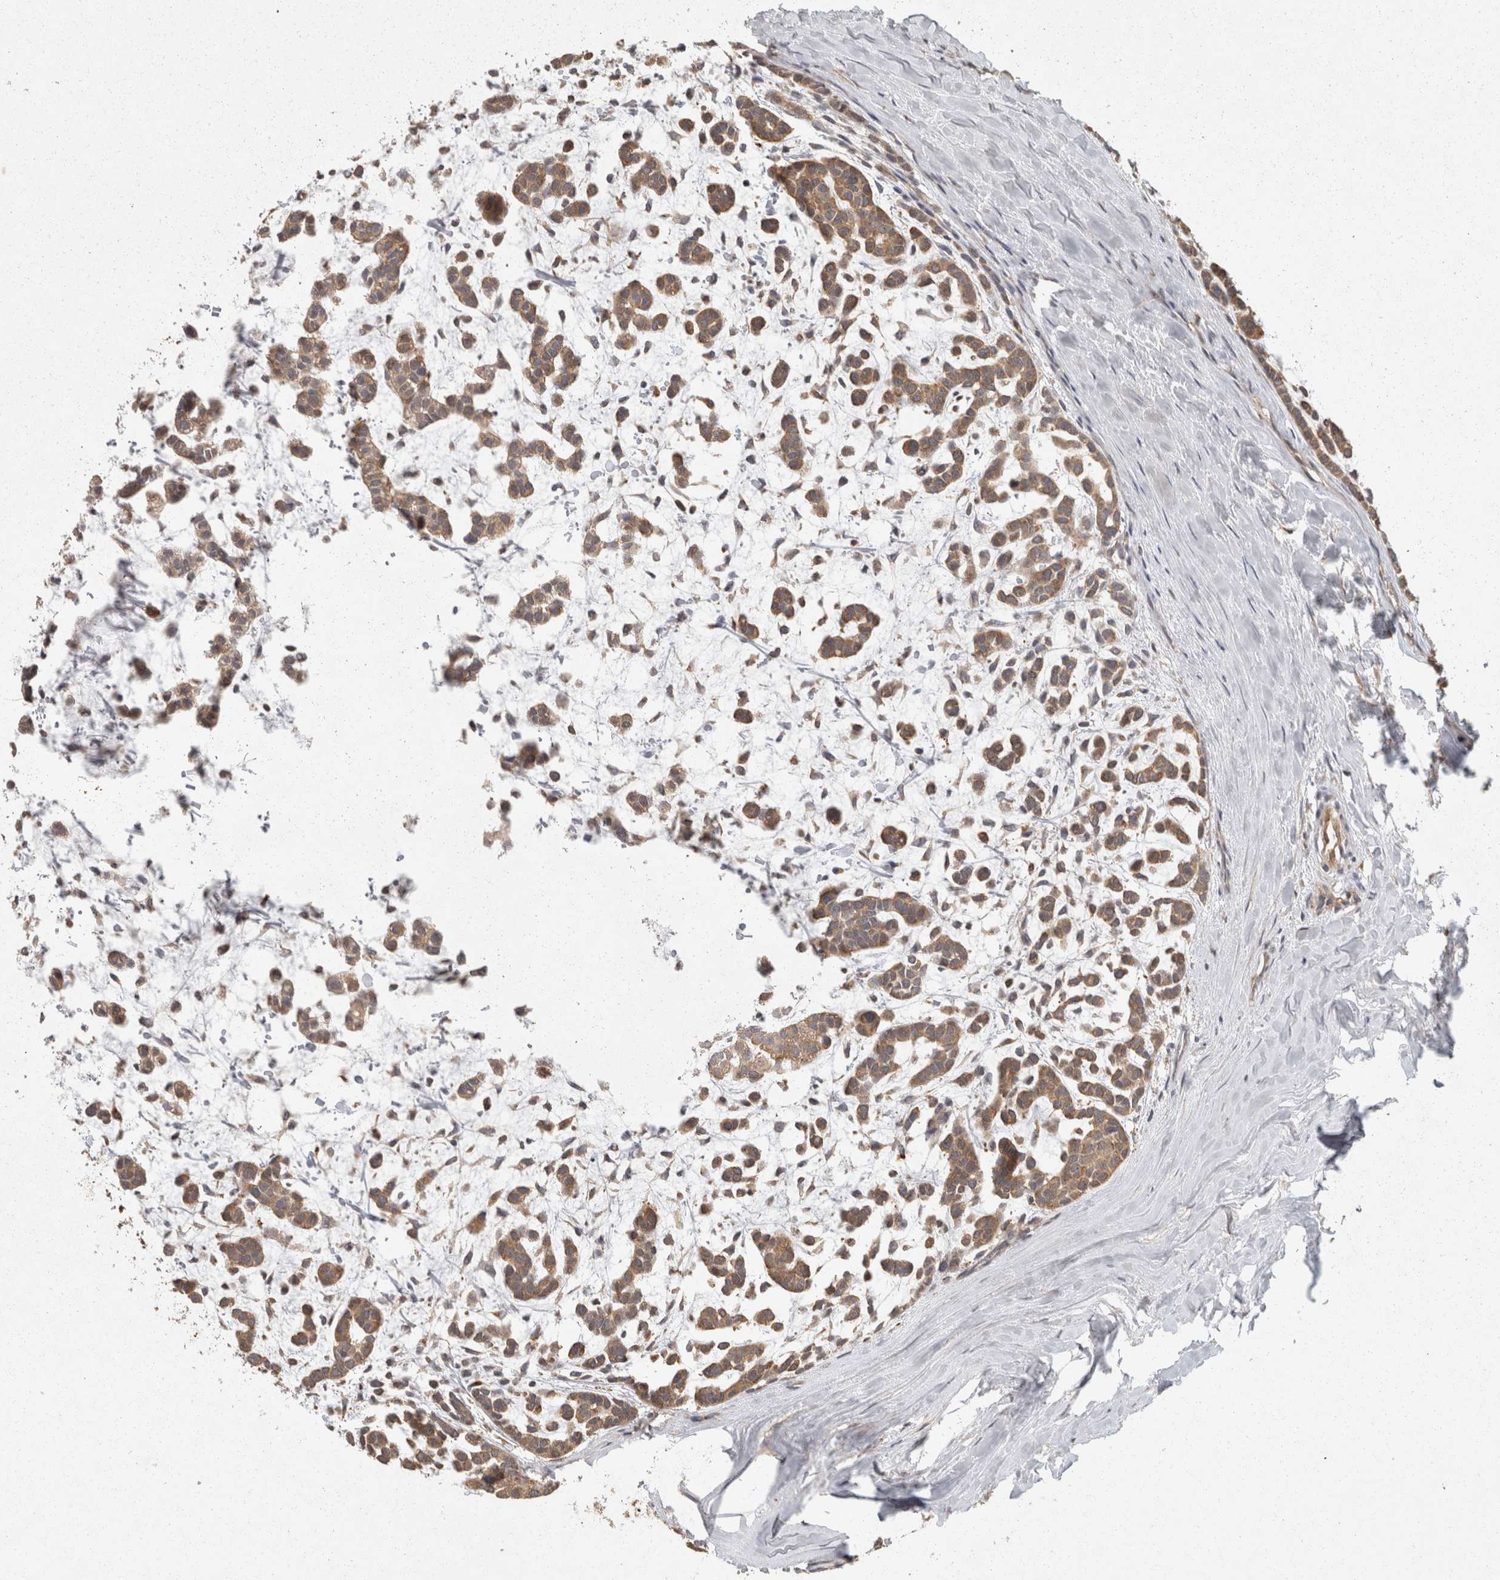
{"staining": {"intensity": "weak", "quantity": ">75%", "location": "cytoplasmic/membranous"}, "tissue": "head and neck cancer", "cell_type": "Tumor cells", "image_type": "cancer", "snomed": [{"axis": "morphology", "description": "Adenocarcinoma, NOS"}, {"axis": "morphology", "description": "Adenoma, NOS"}, {"axis": "topography", "description": "Head-Neck"}], "caption": "IHC micrograph of neoplastic tissue: head and neck adenocarcinoma stained using immunohistochemistry (IHC) exhibits low levels of weak protein expression localized specifically in the cytoplasmic/membranous of tumor cells, appearing as a cytoplasmic/membranous brown color.", "gene": "ACAT2", "patient": {"sex": "female", "age": 55}}